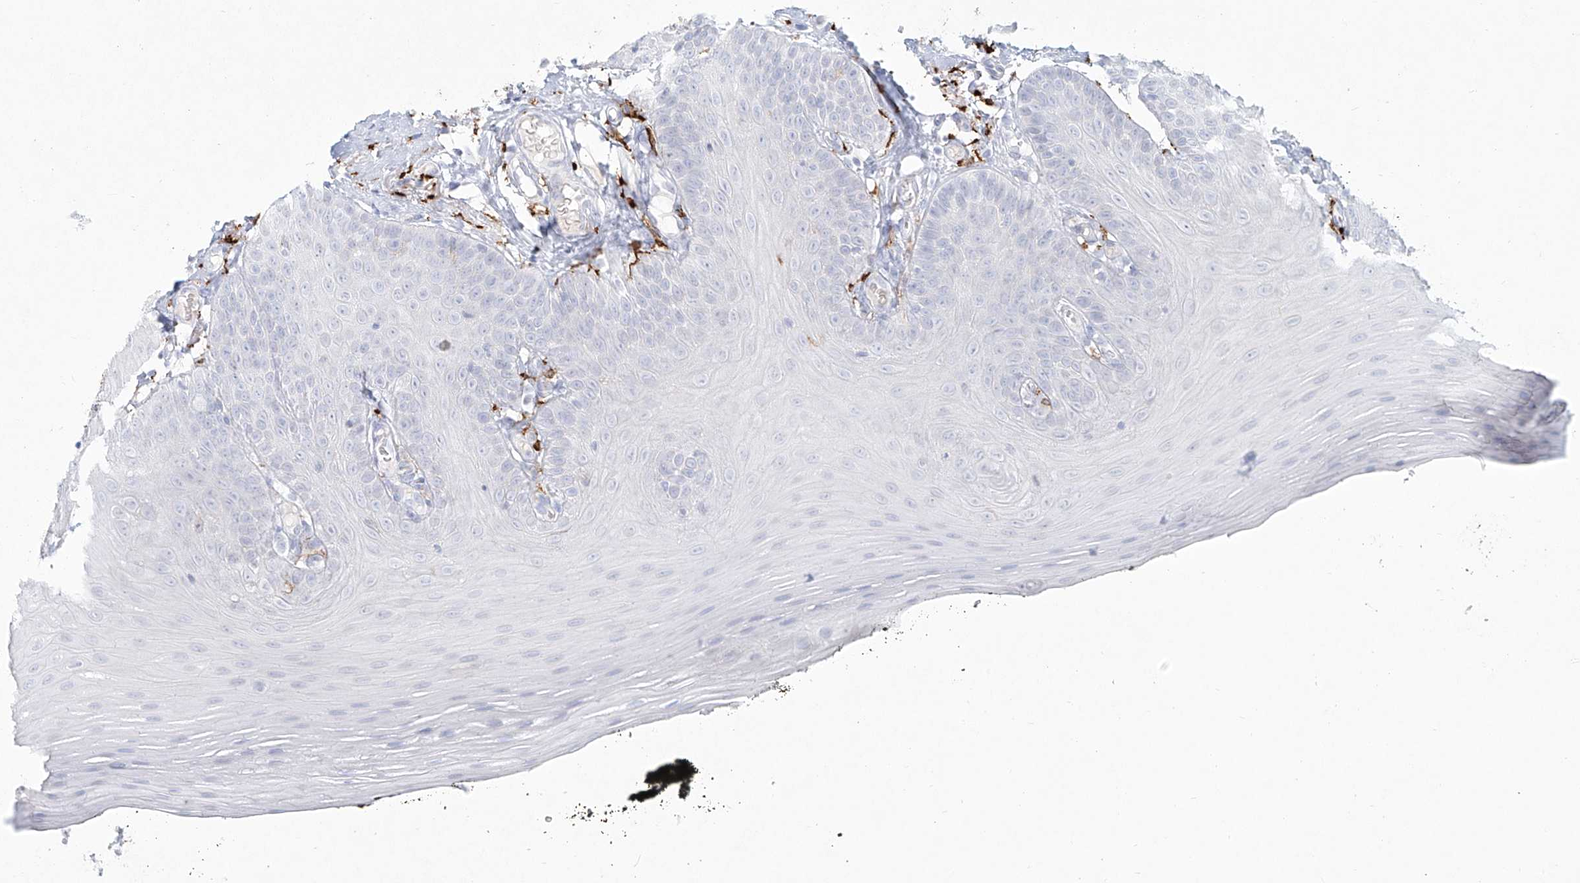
{"staining": {"intensity": "negative", "quantity": "none", "location": "none"}, "tissue": "oral mucosa", "cell_type": "Squamous epithelial cells", "image_type": "normal", "snomed": [{"axis": "morphology", "description": "Normal tissue, NOS"}, {"axis": "topography", "description": "Oral tissue"}], "caption": "The immunohistochemistry (IHC) histopathology image has no significant expression in squamous epithelial cells of oral mucosa.", "gene": "CD209", "patient": {"sex": "male", "age": 74}}